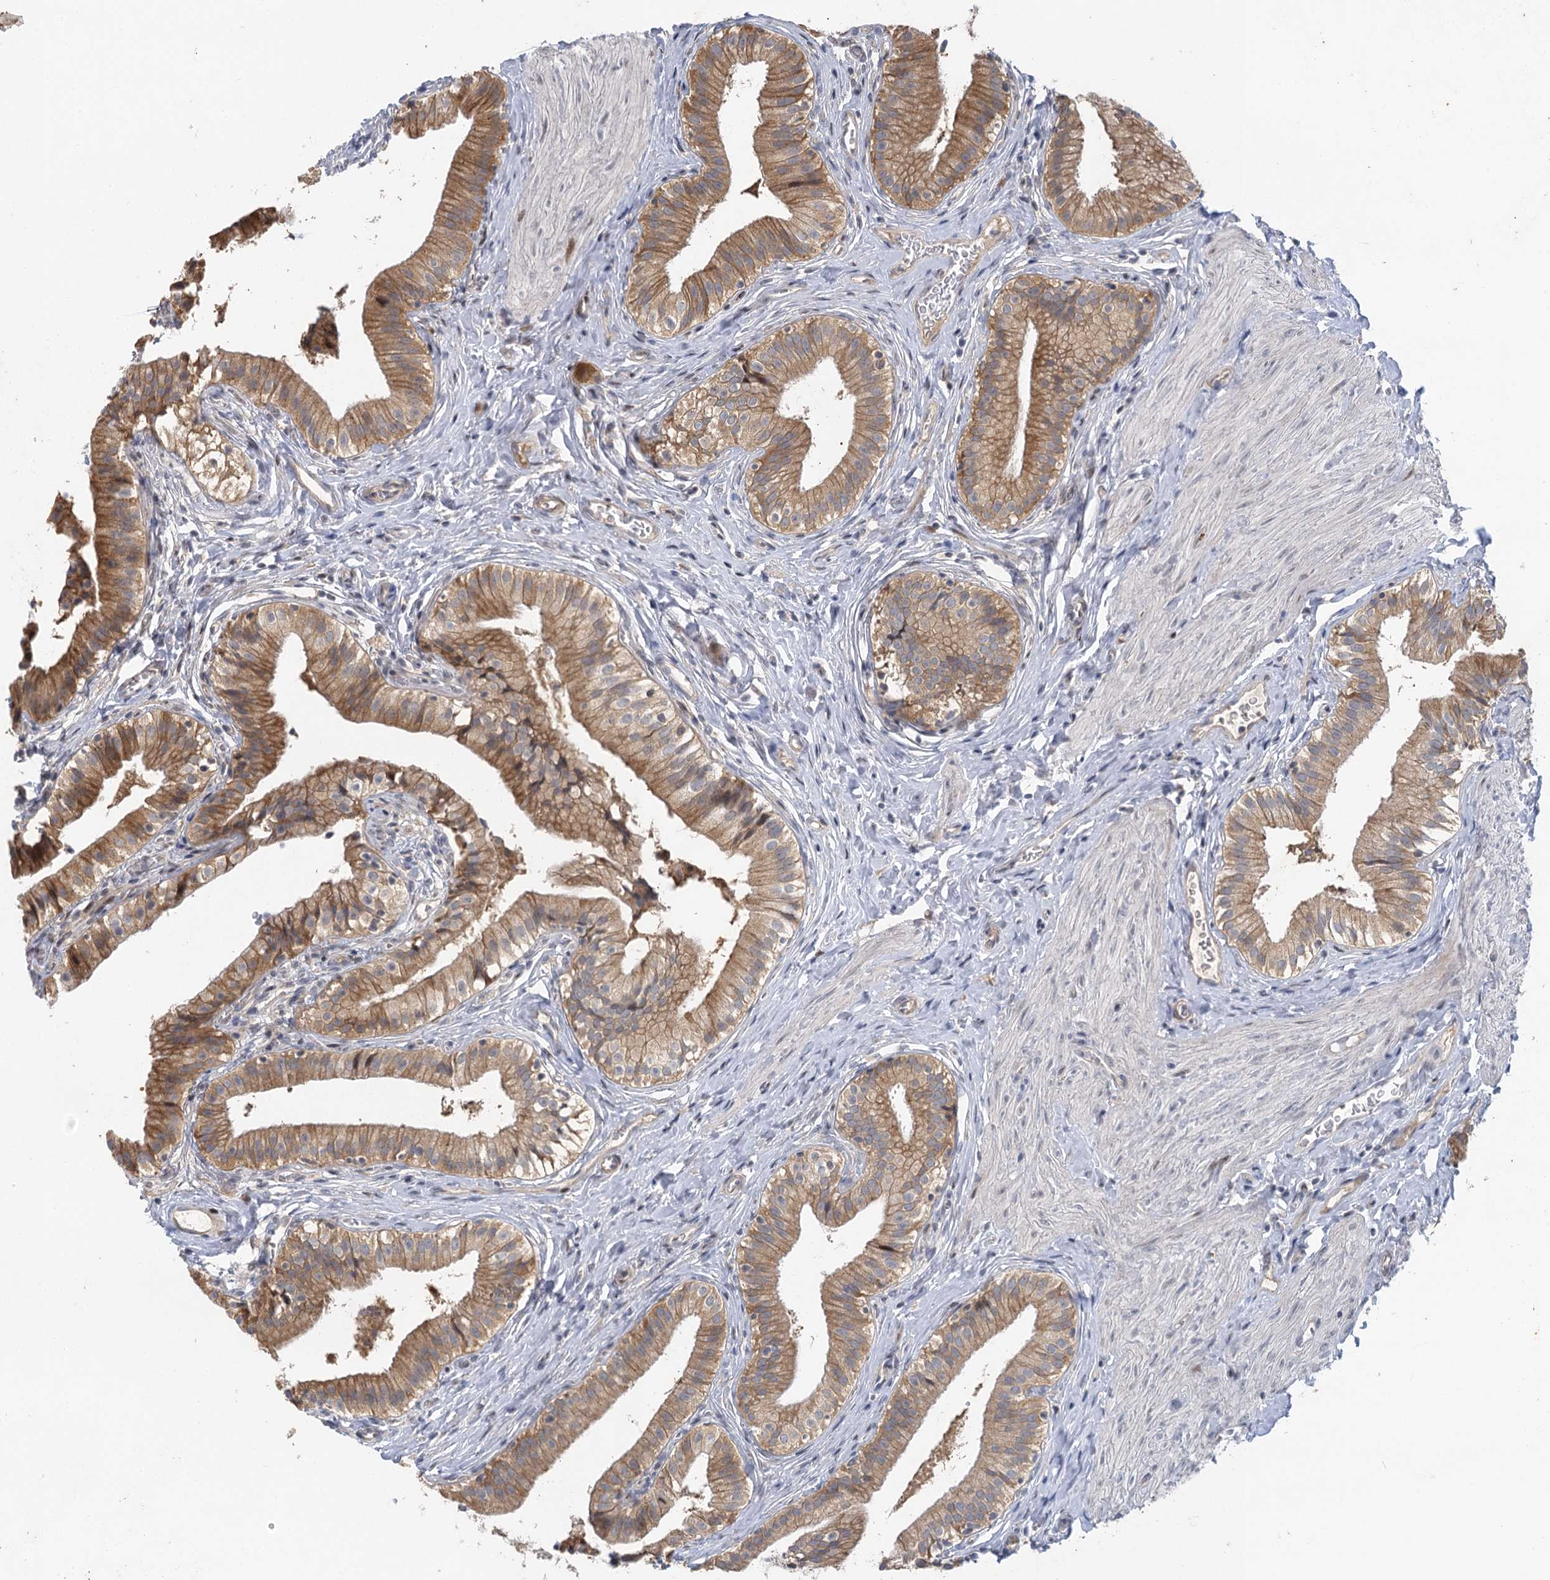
{"staining": {"intensity": "moderate", "quantity": ">75%", "location": "cytoplasmic/membranous"}, "tissue": "gallbladder", "cell_type": "Glandular cells", "image_type": "normal", "snomed": [{"axis": "morphology", "description": "Normal tissue, NOS"}, {"axis": "topography", "description": "Gallbladder"}], "caption": "Immunohistochemistry of normal gallbladder demonstrates medium levels of moderate cytoplasmic/membranous expression in approximately >75% of glandular cells.", "gene": "IL11RA", "patient": {"sex": "female", "age": 47}}